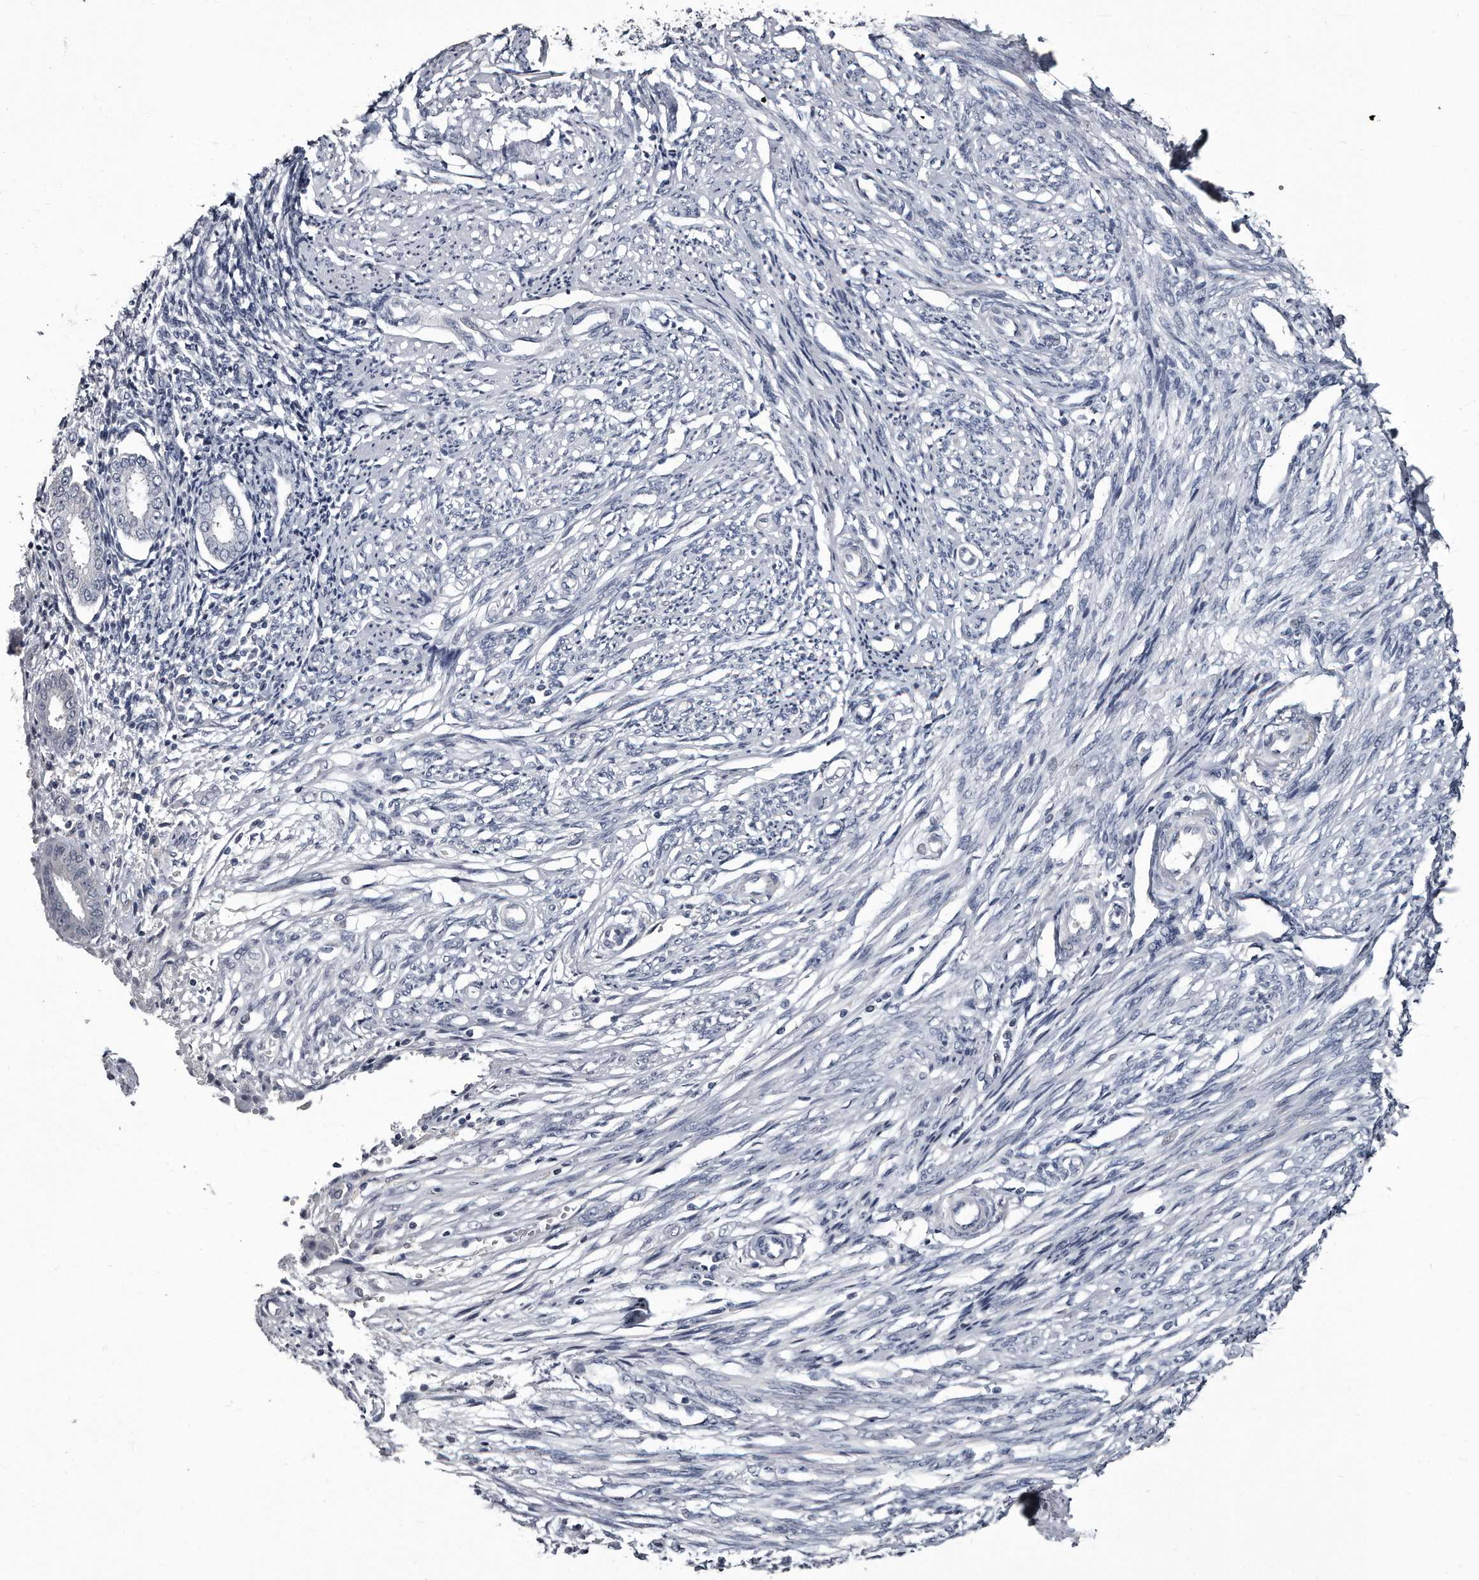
{"staining": {"intensity": "negative", "quantity": "none", "location": "none"}, "tissue": "endometrium", "cell_type": "Cells in endometrial stroma", "image_type": "normal", "snomed": [{"axis": "morphology", "description": "Normal tissue, NOS"}, {"axis": "topography", "description": "Endometrium"}], "caption": "An immunohistochemistry (IHC) image of unremarkable endometrium is shown. There is no staining in cells in endometrial stroma of endometrium. (Brightfield microscopy of DAB (3,3'-diaminobenzidine) immunohistochemistry (IHC) at high magnification).", "gene": "GAPVD1", "patient": {"sex": "female", "age": 56}}